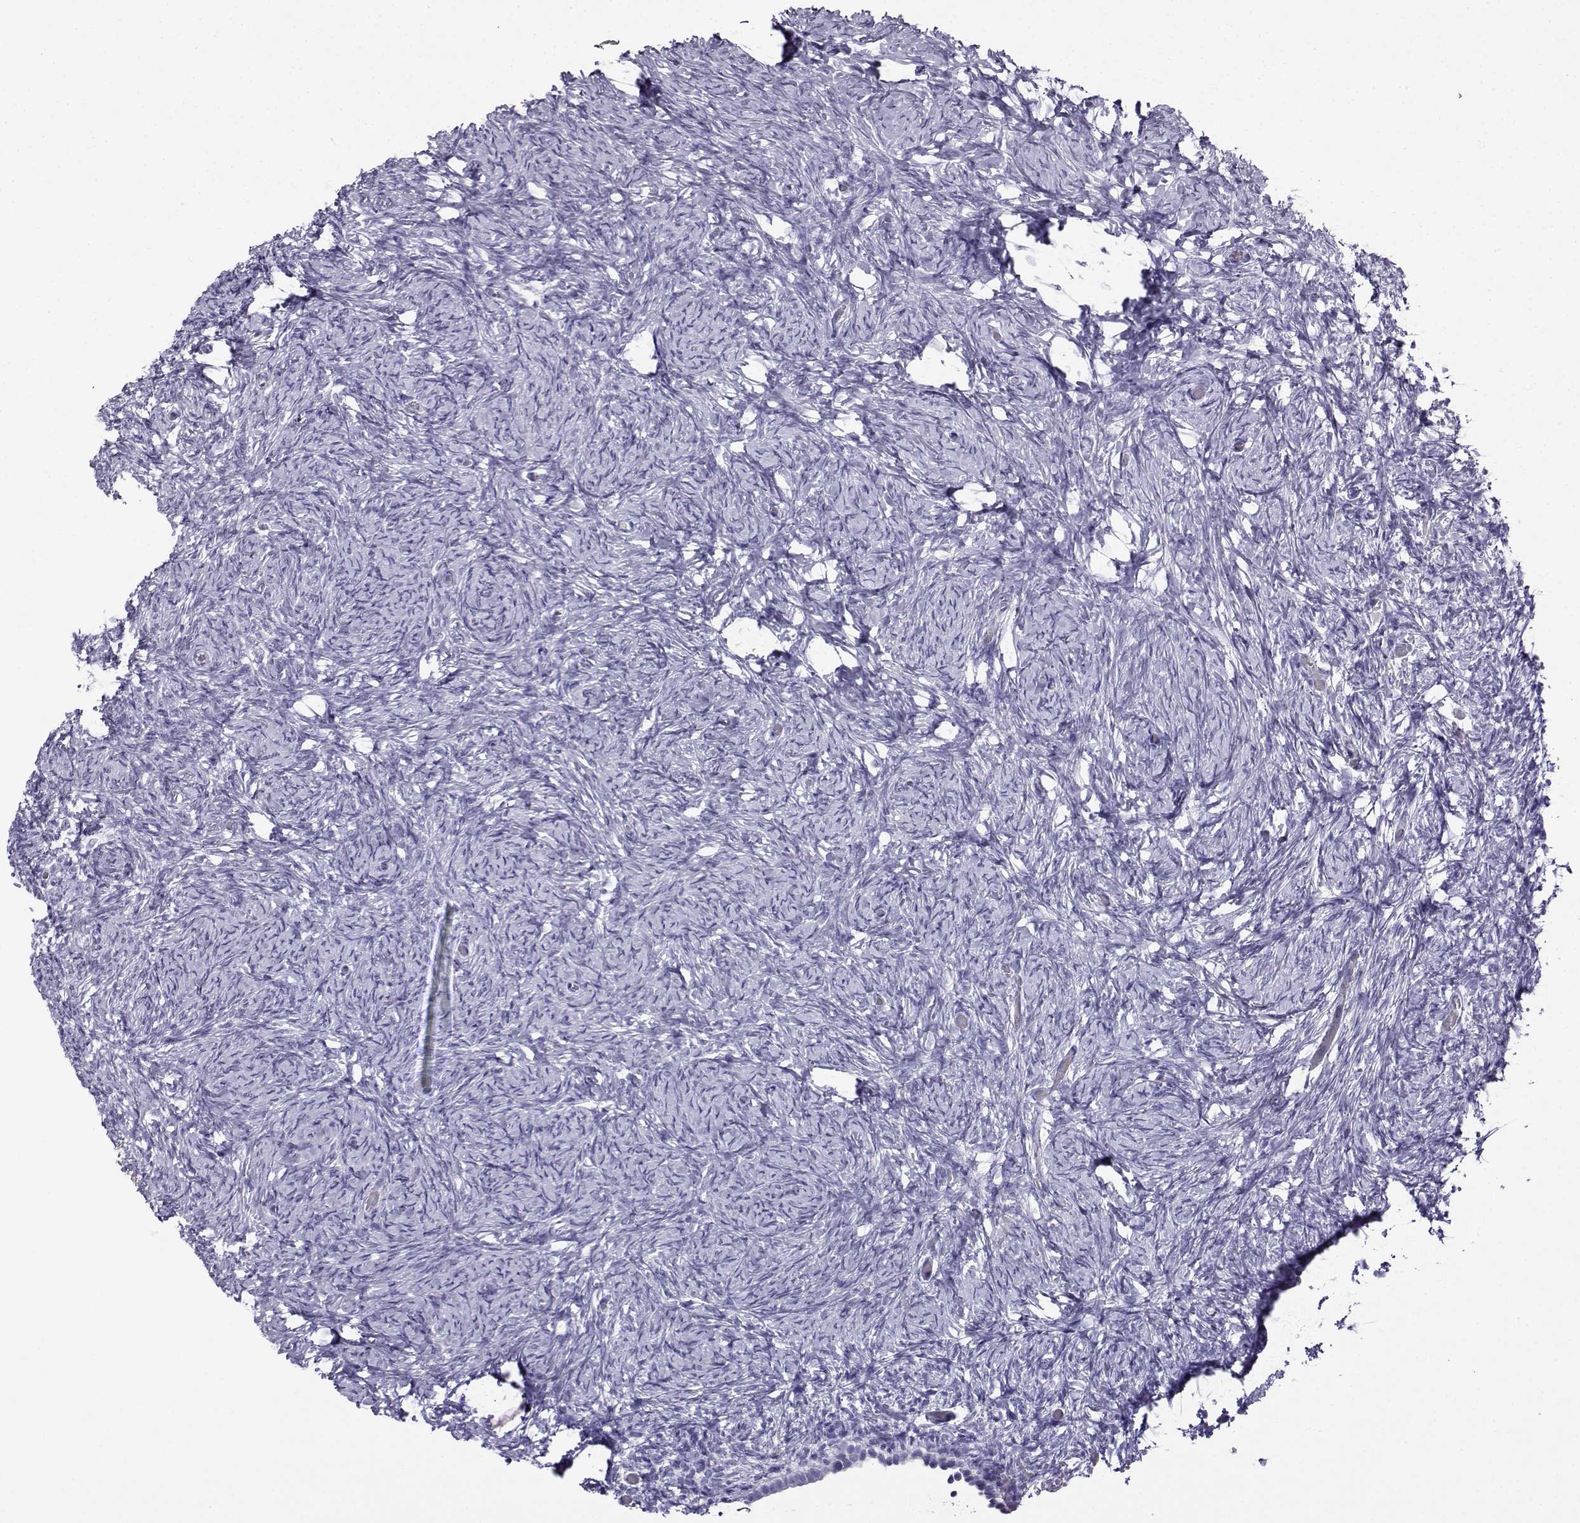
{"staining": {"intensity": "negative", "quantity": "none", "location": "none"}, "tissue": "ovary", "cell_type": "Follicle cells", "image_type": "normal", "snomed": [{"axis": "morphology", "description": "Normal tissue, NOS"}, {"axis": "topography", "description": "Ovary"}], "caption": "High magnification brightfield microscopy of normal ovary stained with DAB (3,3'-diaminobenzidine) (brown) and counterstained with hematoxylin (blue): follicle cells show no significant expression.", "gene": "FBXO24", "patient": {"sex": "female", "age": 39}}